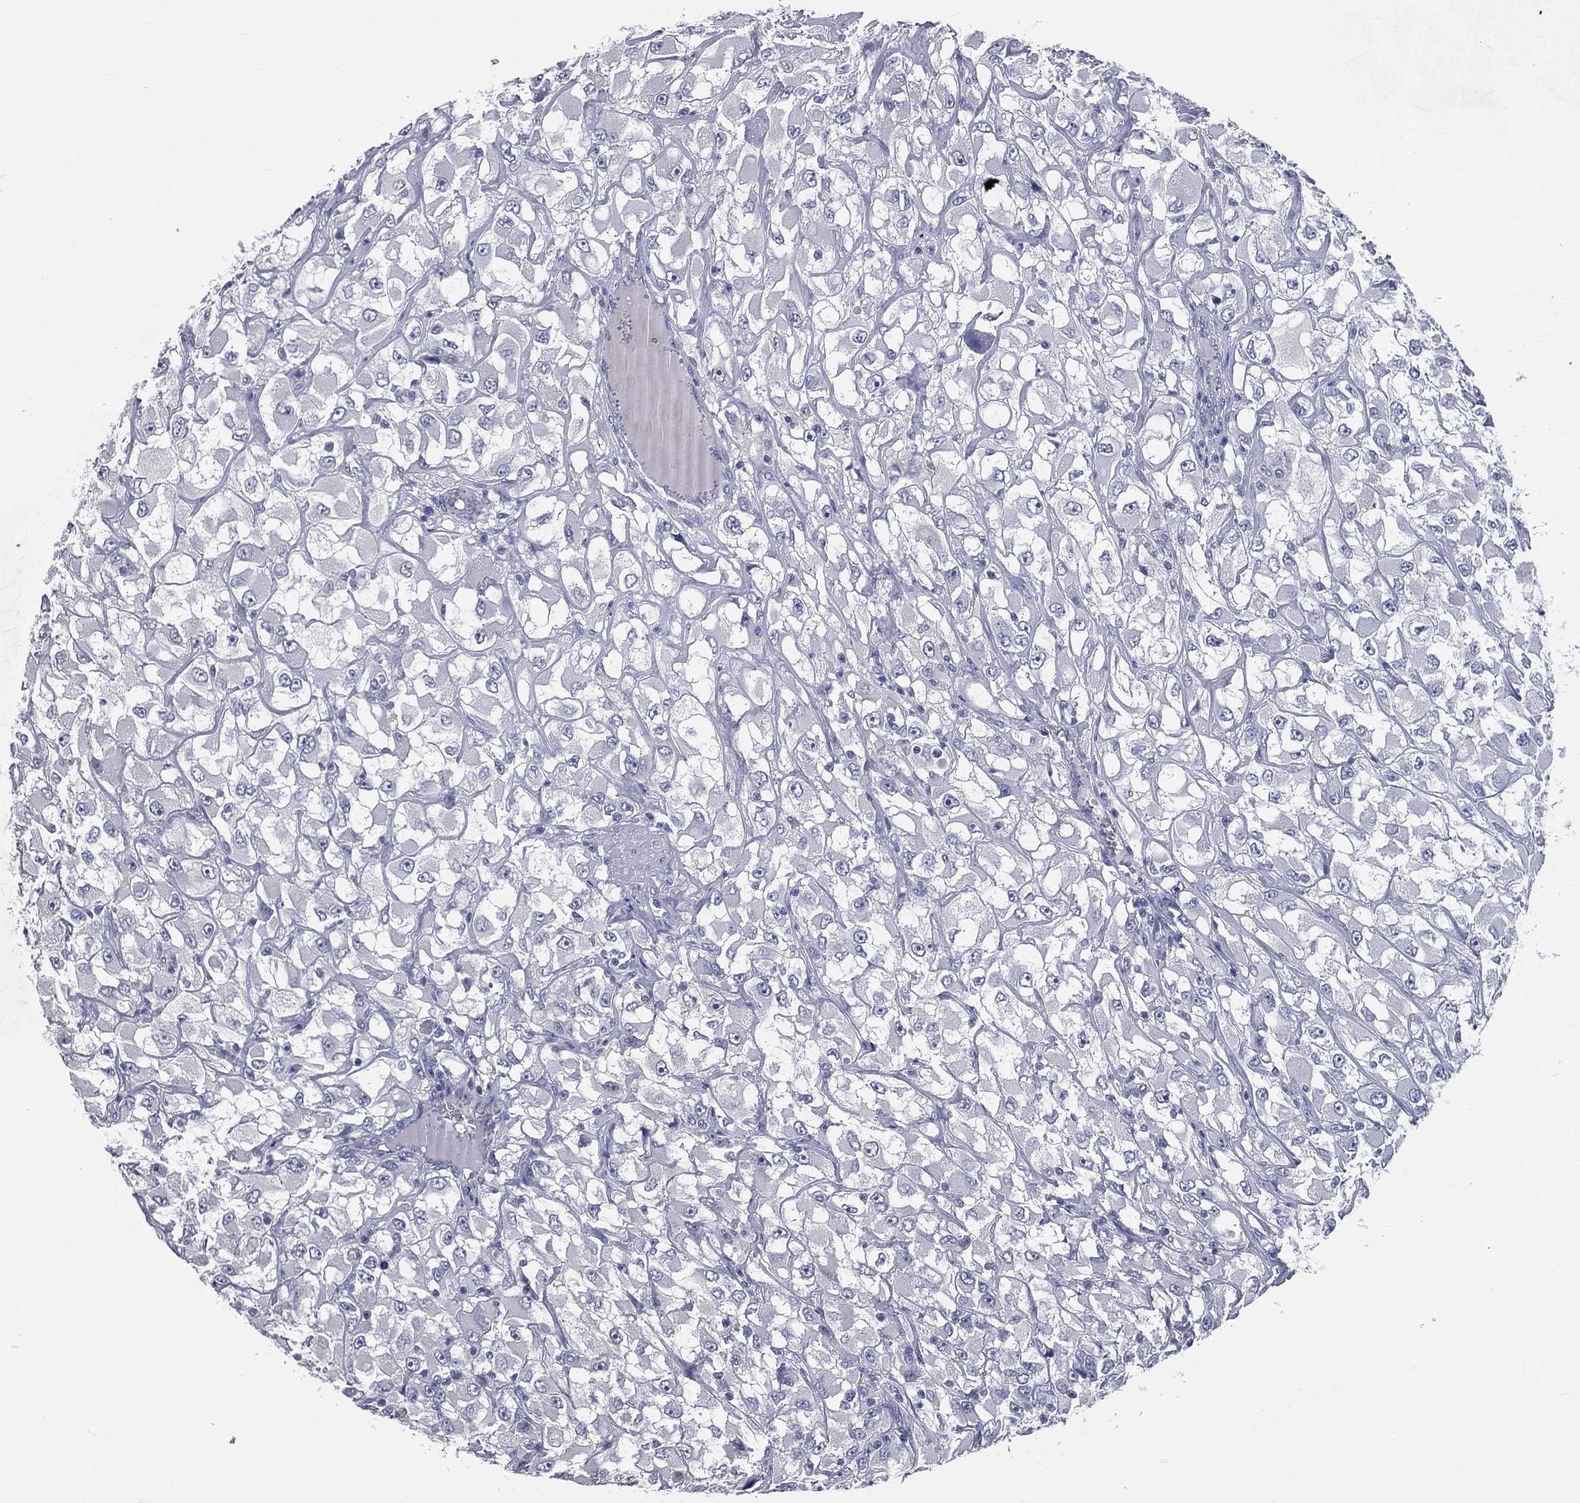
{"staining": {"intensity": "negative", "quantity": "none", "location": "none"}, "tissue": "renal cancer", "cell_type": "Tumor cells", "image_type": "cancer", "snomed": [{"axis": "morphology", "description": "Adenocarcinoma, NOS"}, {"axis": "topography", "description": "Kidney"}], "caption": "Adenocarcinoma (renal) stained for a protein using IHC demonstrates no expression tumor cells.", "gene": "IFT27", "patient": {"sex": "female", "age": 52}}